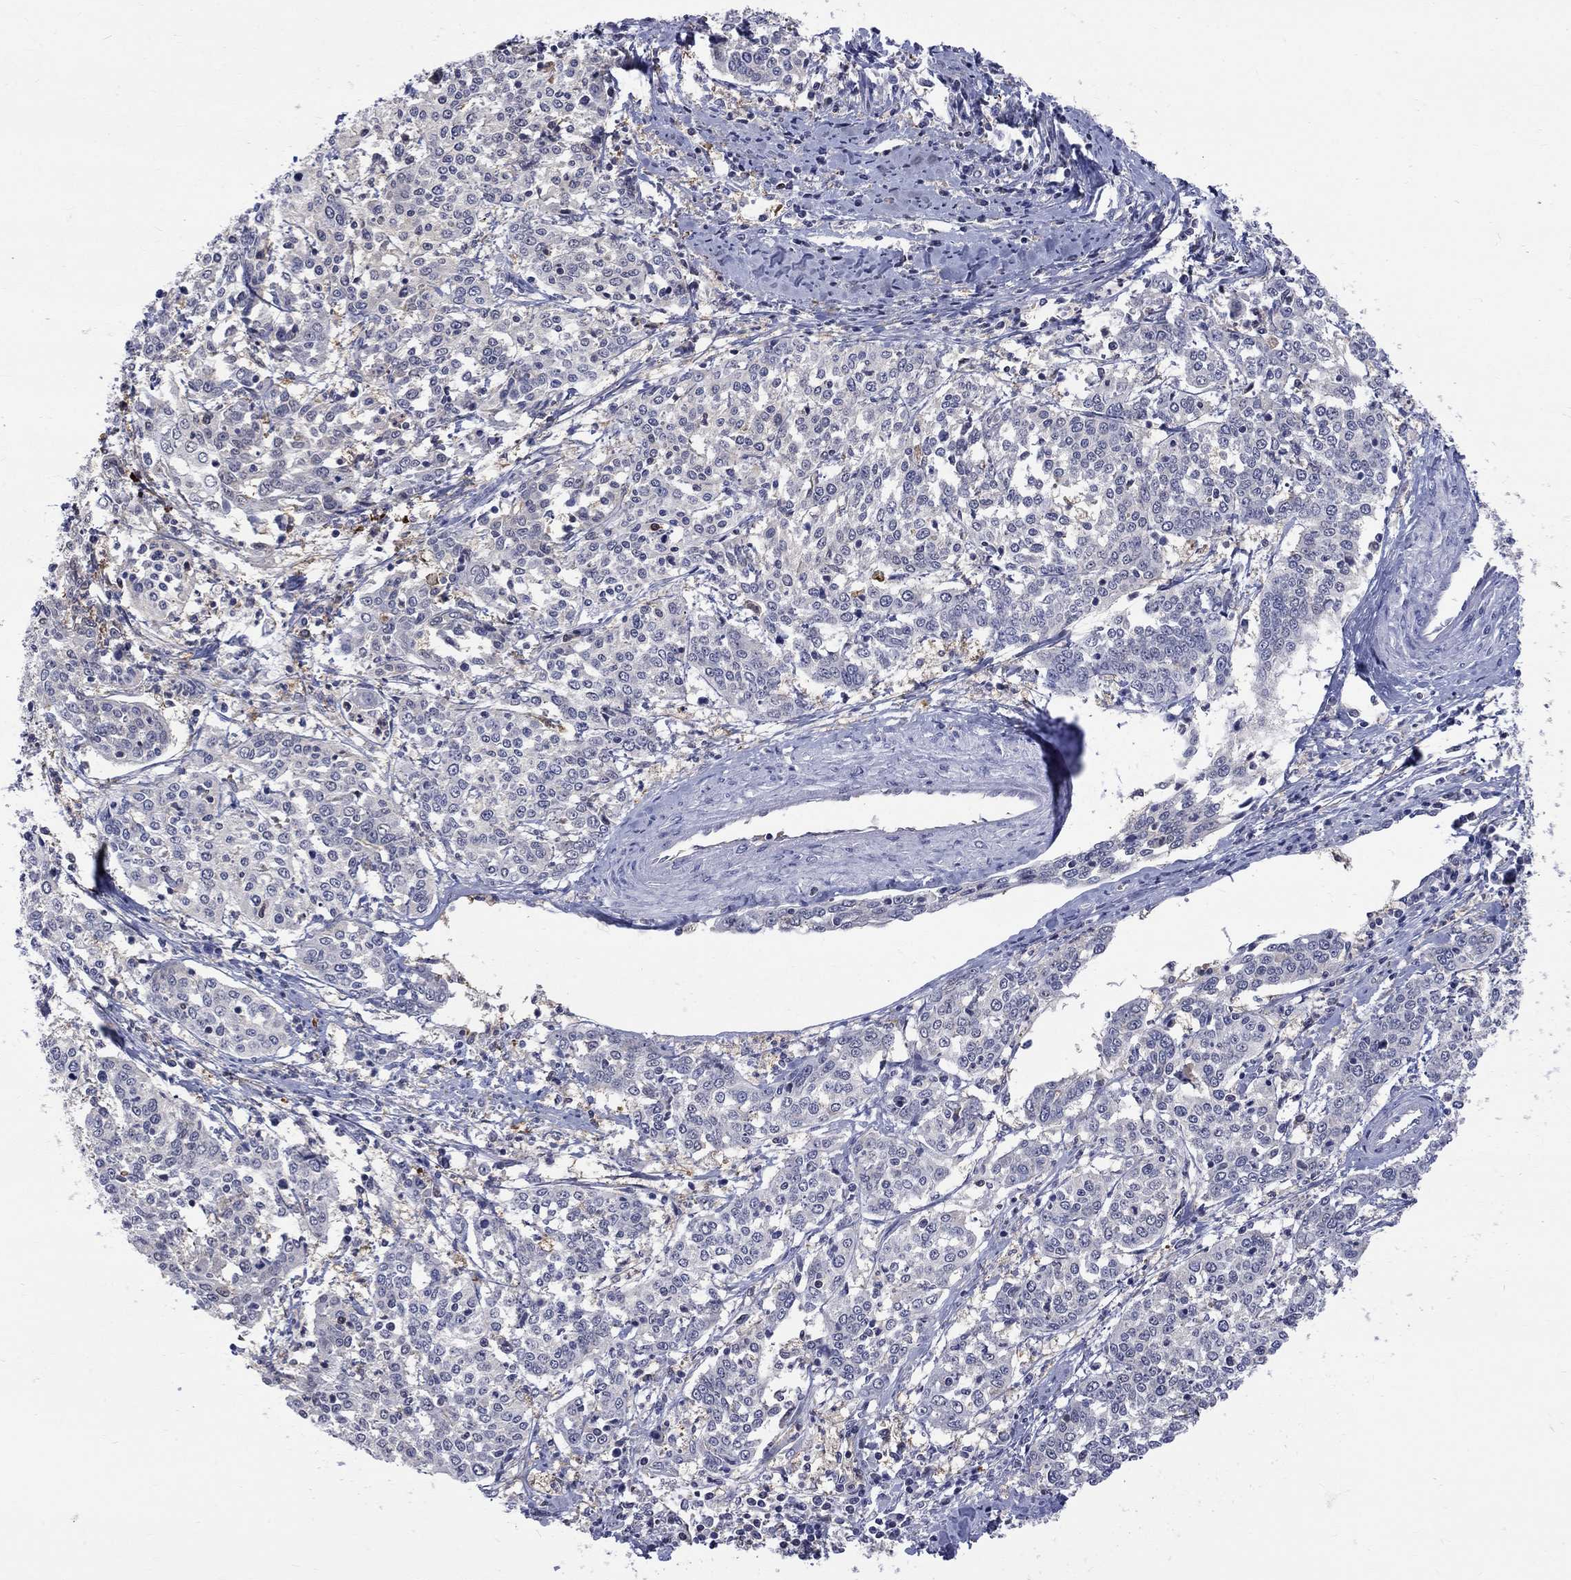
{"staining": {"intensity": "negative", "quantity": "none", "location": "none"}, "tissue": "cervical cancer", "cell_type": "Tumor cells", "image_type": "cancer", "snomed": [{"axis": "morphology", "description": "Squamous cell carcinoma, NOS"}, {"axis": "topography", "description": "Cervix"}], "caption": "Squamous cell carcinoma (cervical) stained for a protein using immunohistochemistry displays no expression tumor cells.", "gene": "HKDC1", "patient": {"sex": "female", "age": 41}}